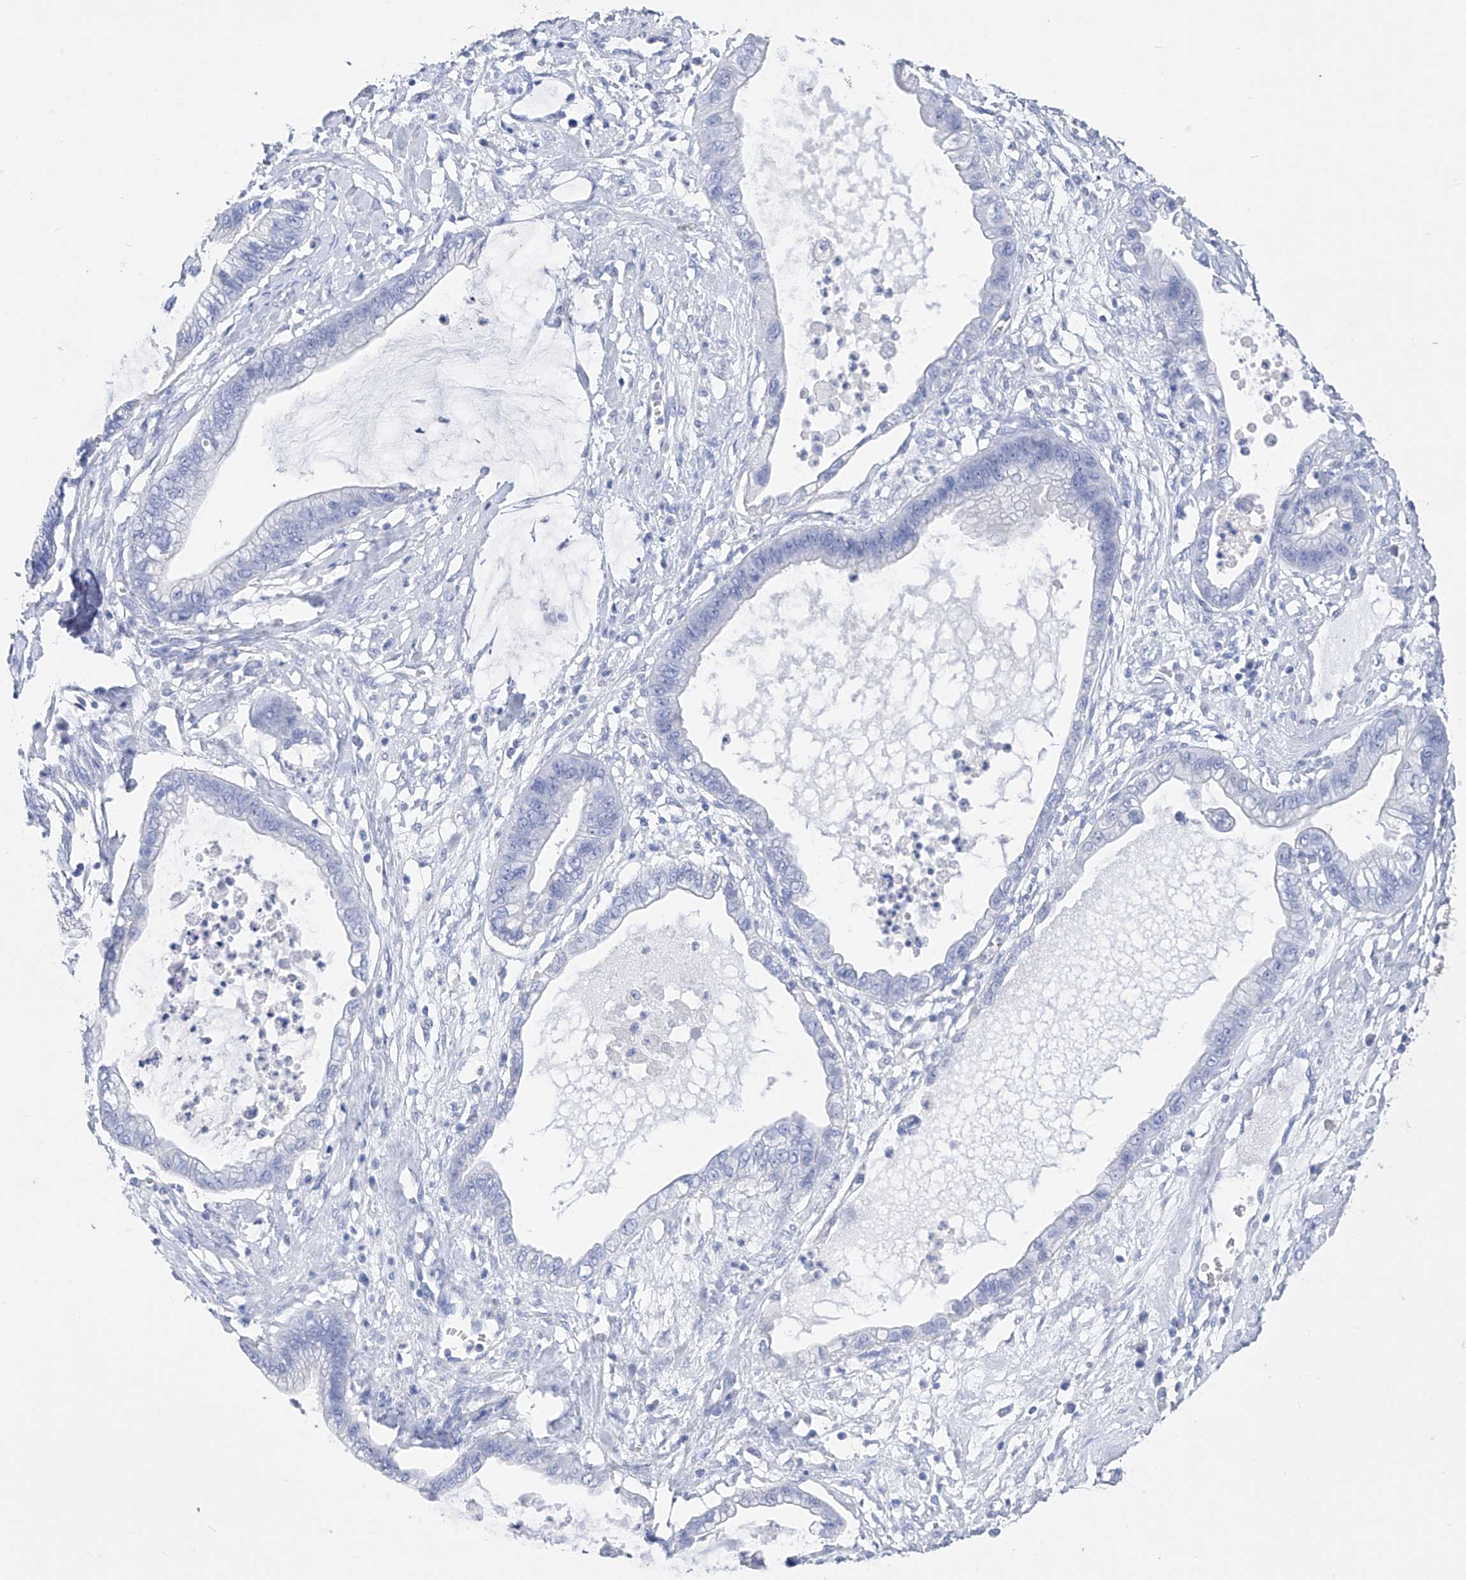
{"staining": {"intensity": "negative", "quantity": "none", "location": "none"}, "tissue": "cervical cancer", "cell_type": "Tumor cells", "image_type": "cancer", "snomed": [{"axis": "morphology", "description": "Adenocarcinoma, NOS"}, {"axis": "topography", "description": "Cervix"}], "caption": "Cervical cancer was stained to show a protein in brown. There is no significant positivity in tumor cells. The staining was performed using DAB (3,3'-diaminobenzidine) to visualize the protein expression in brown, while the nuclei were stained in blue with hematoxylin (Magnification: 20x).", "gene": "ADRA1A", "patient": {"sex": "female", "age": 44}}